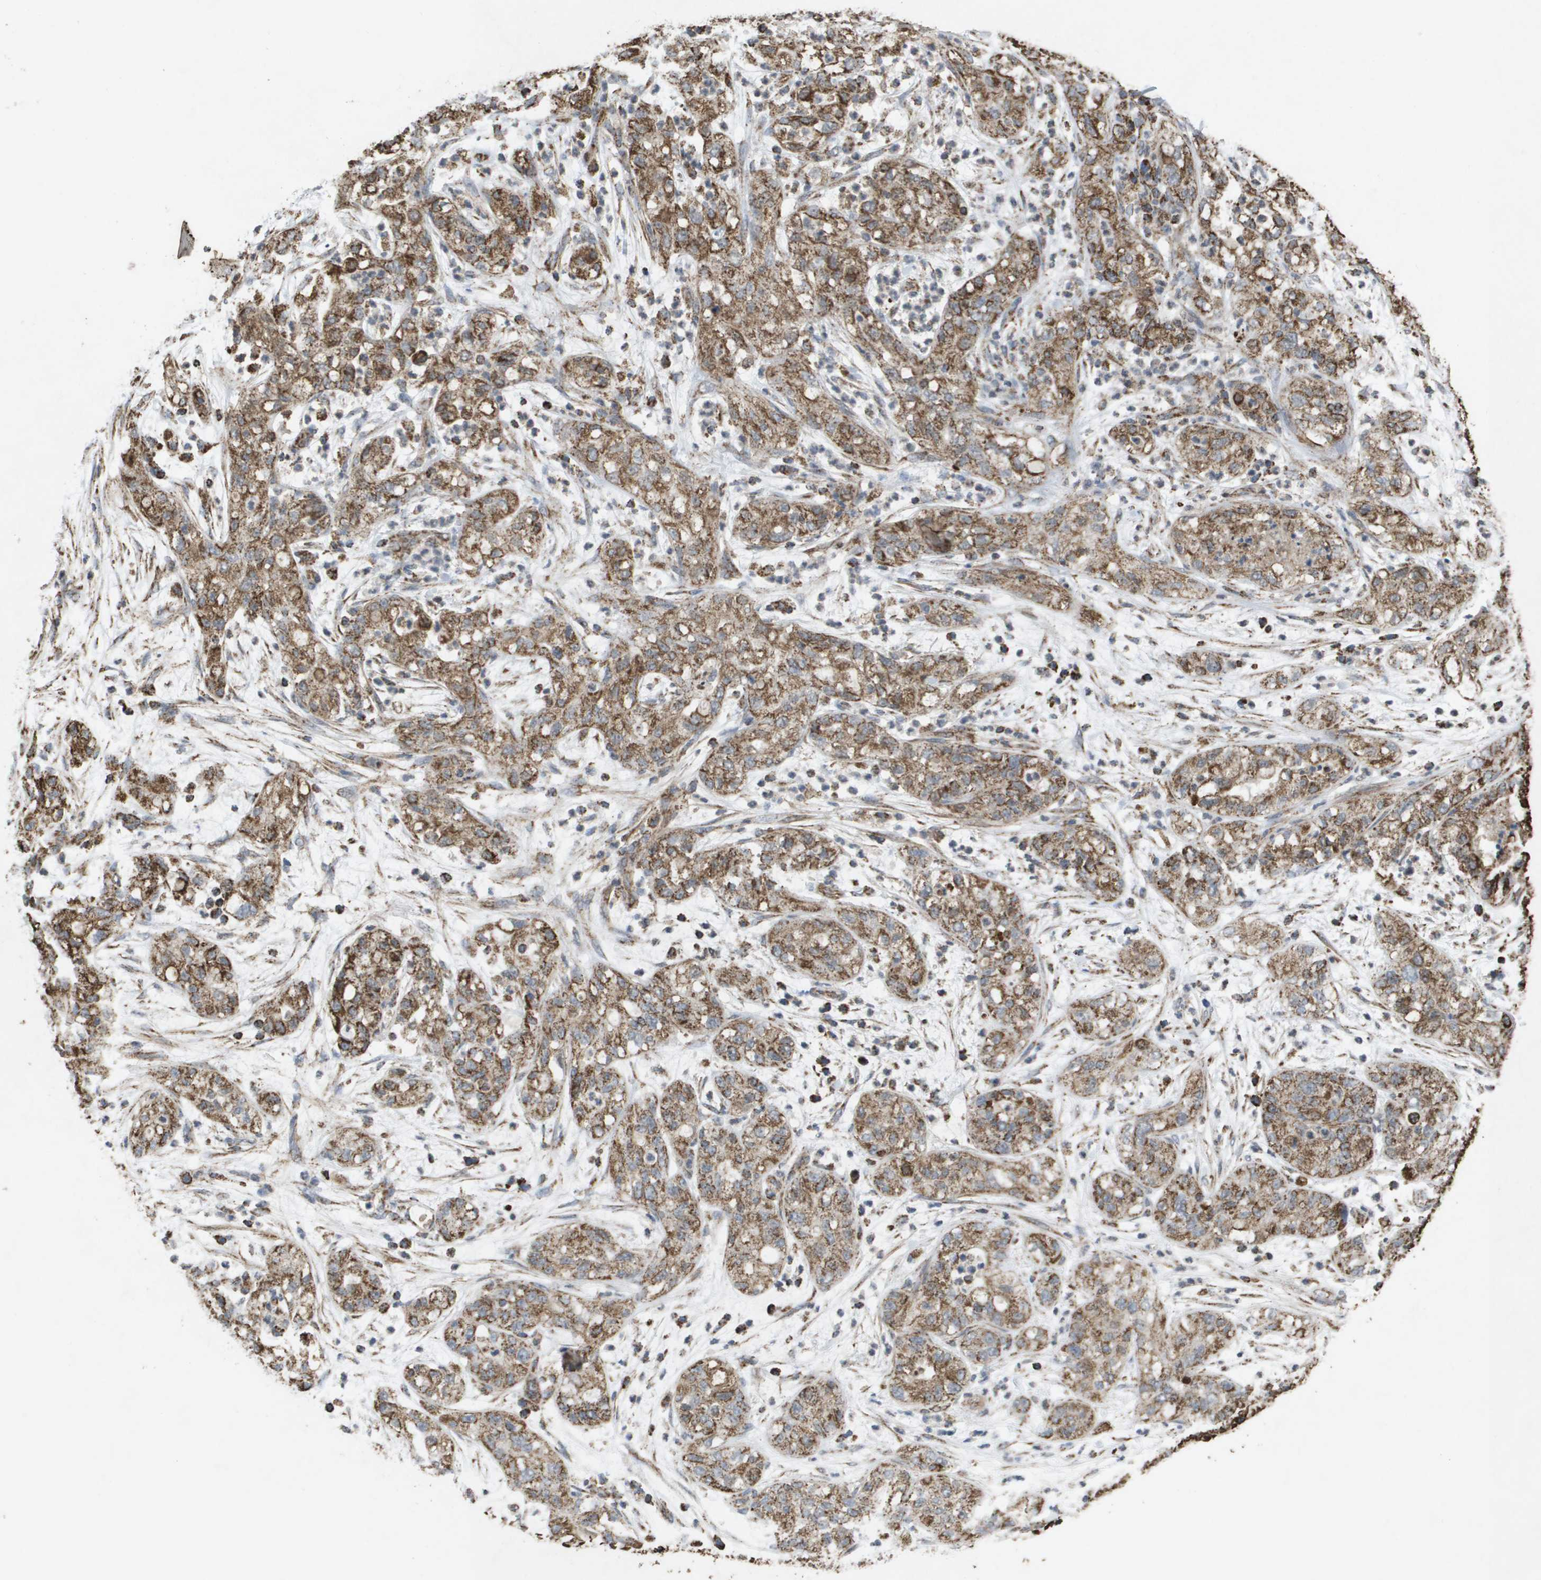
{"staining": {"intensity": "moderate", "quantity": ">75%", "location": "cytoplasmic/membranous"}, "tissue": "pancreatic cancer", "cell_type": "Tumor cells", "image_type": "cancer", "snomed": [{"axis": "morphology", "description": "Adenocarcinoma, NOS"}, {"axis": "topography", "description": "Pancreas"}], "caption": "Immunohistochemistry histopathology image of neoplastic tissue: human pancreatic cancer stained using immunohistochemistry (IHC) reveals medium levels of moderate protein expression localized specifically in the cytoplasmic/membranous of tumor cells, appearing as a cytoplasmic/membranous brown color.", "gene": "HSPE1", "patient": {"sex": "female", "age": 78}}